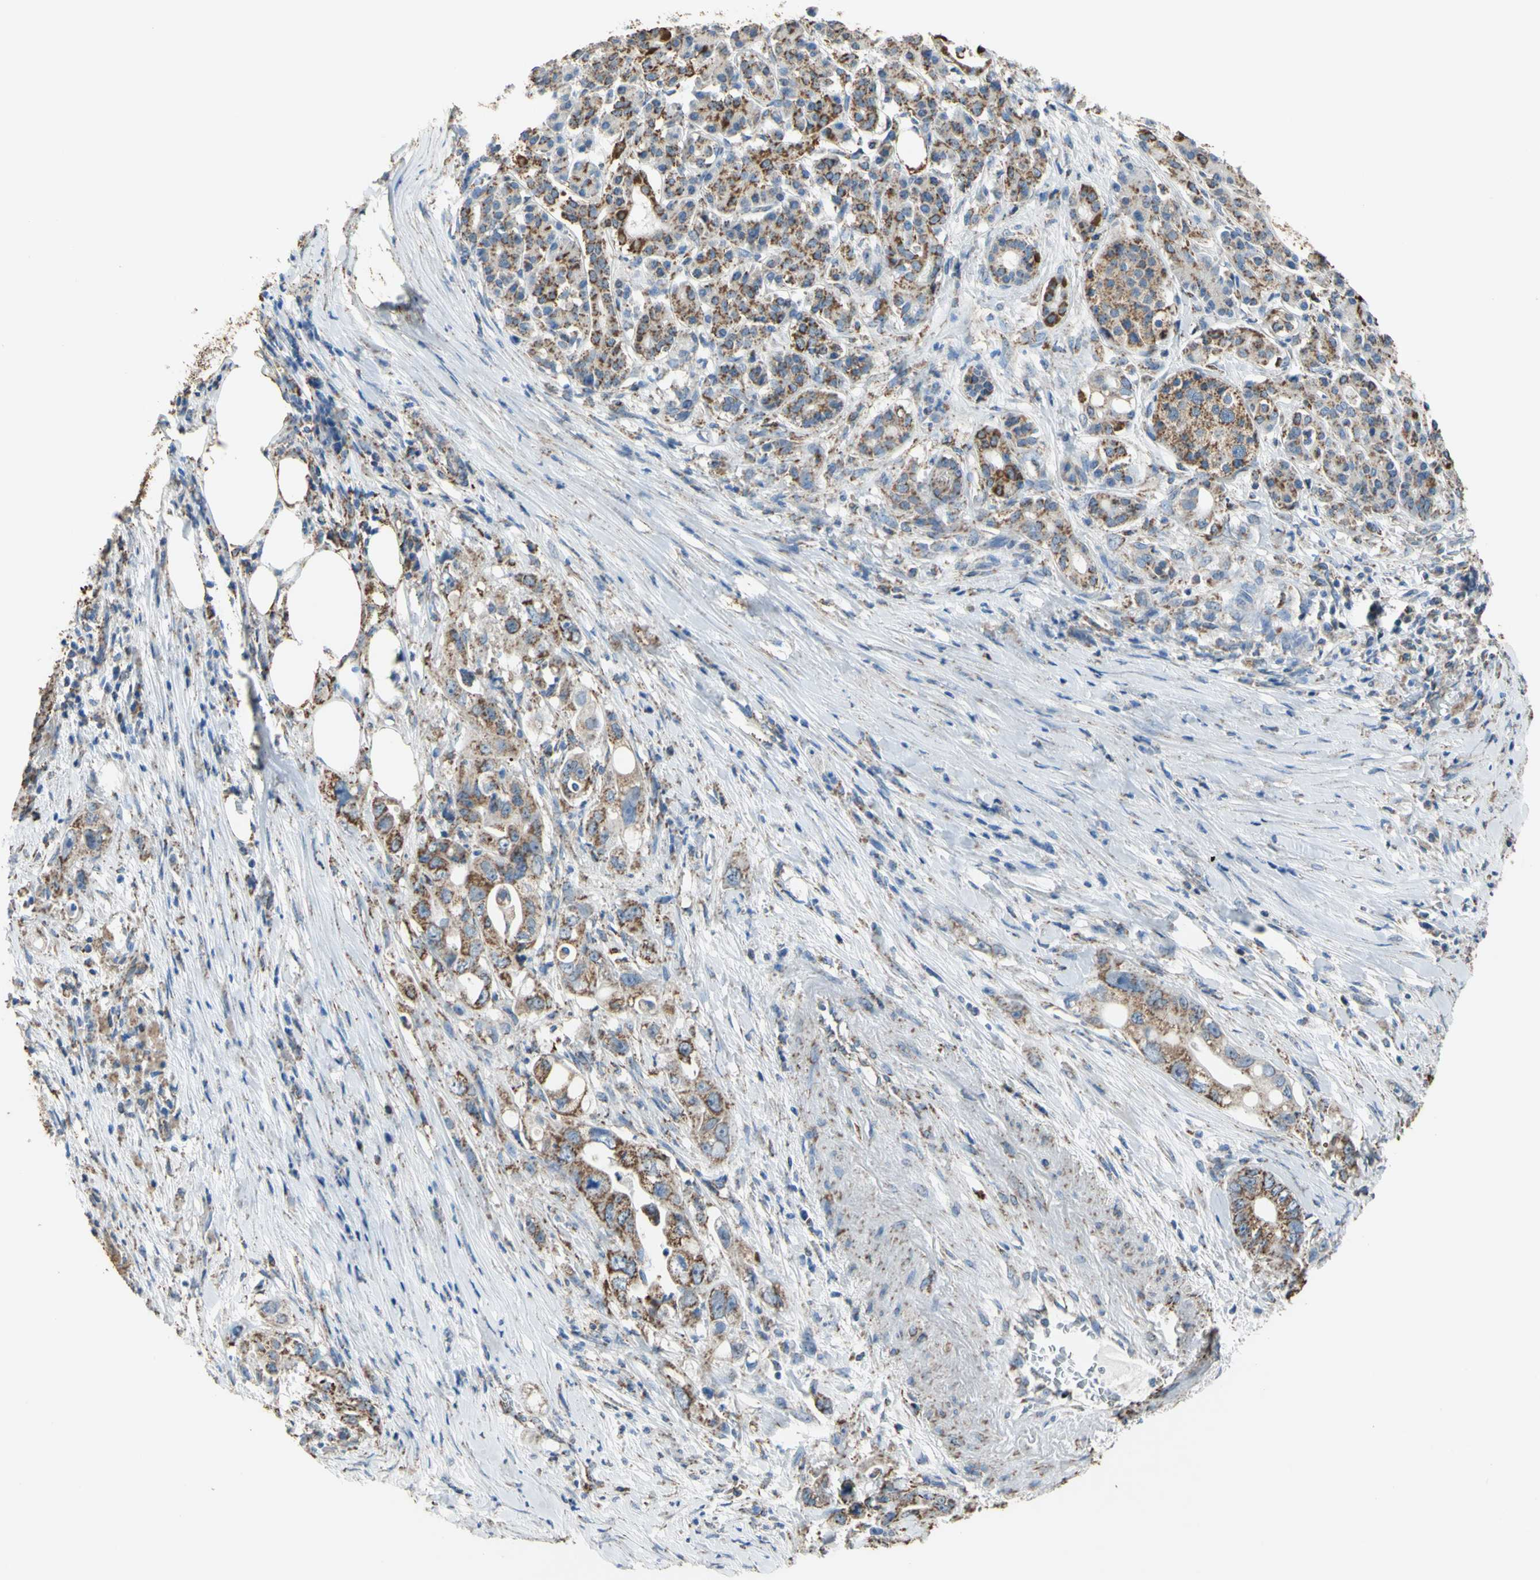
{"staining": {"intensity": "moderate", "quantity": ">75%", "location": "cytoplasmic/membranous"}, "tissue": "pancreatic cancer", "cell_type": "Tumor cells", "image_type": "cancer", "snomed": [{"axis": "morphology", "description": "Normal tissue, NOS"}, {"axis": "topography", "description": "Pancreas"}], "caption": "Immunohistochemical staining of human pancreatic cancer shows medium levels of moderate cytoplasmic/membranous expression in approximately >75% of tumor cells. Nuclei are stained in blue.", "gene": "CMKLR2", "patient": {"sex": "male", "age": 42}}